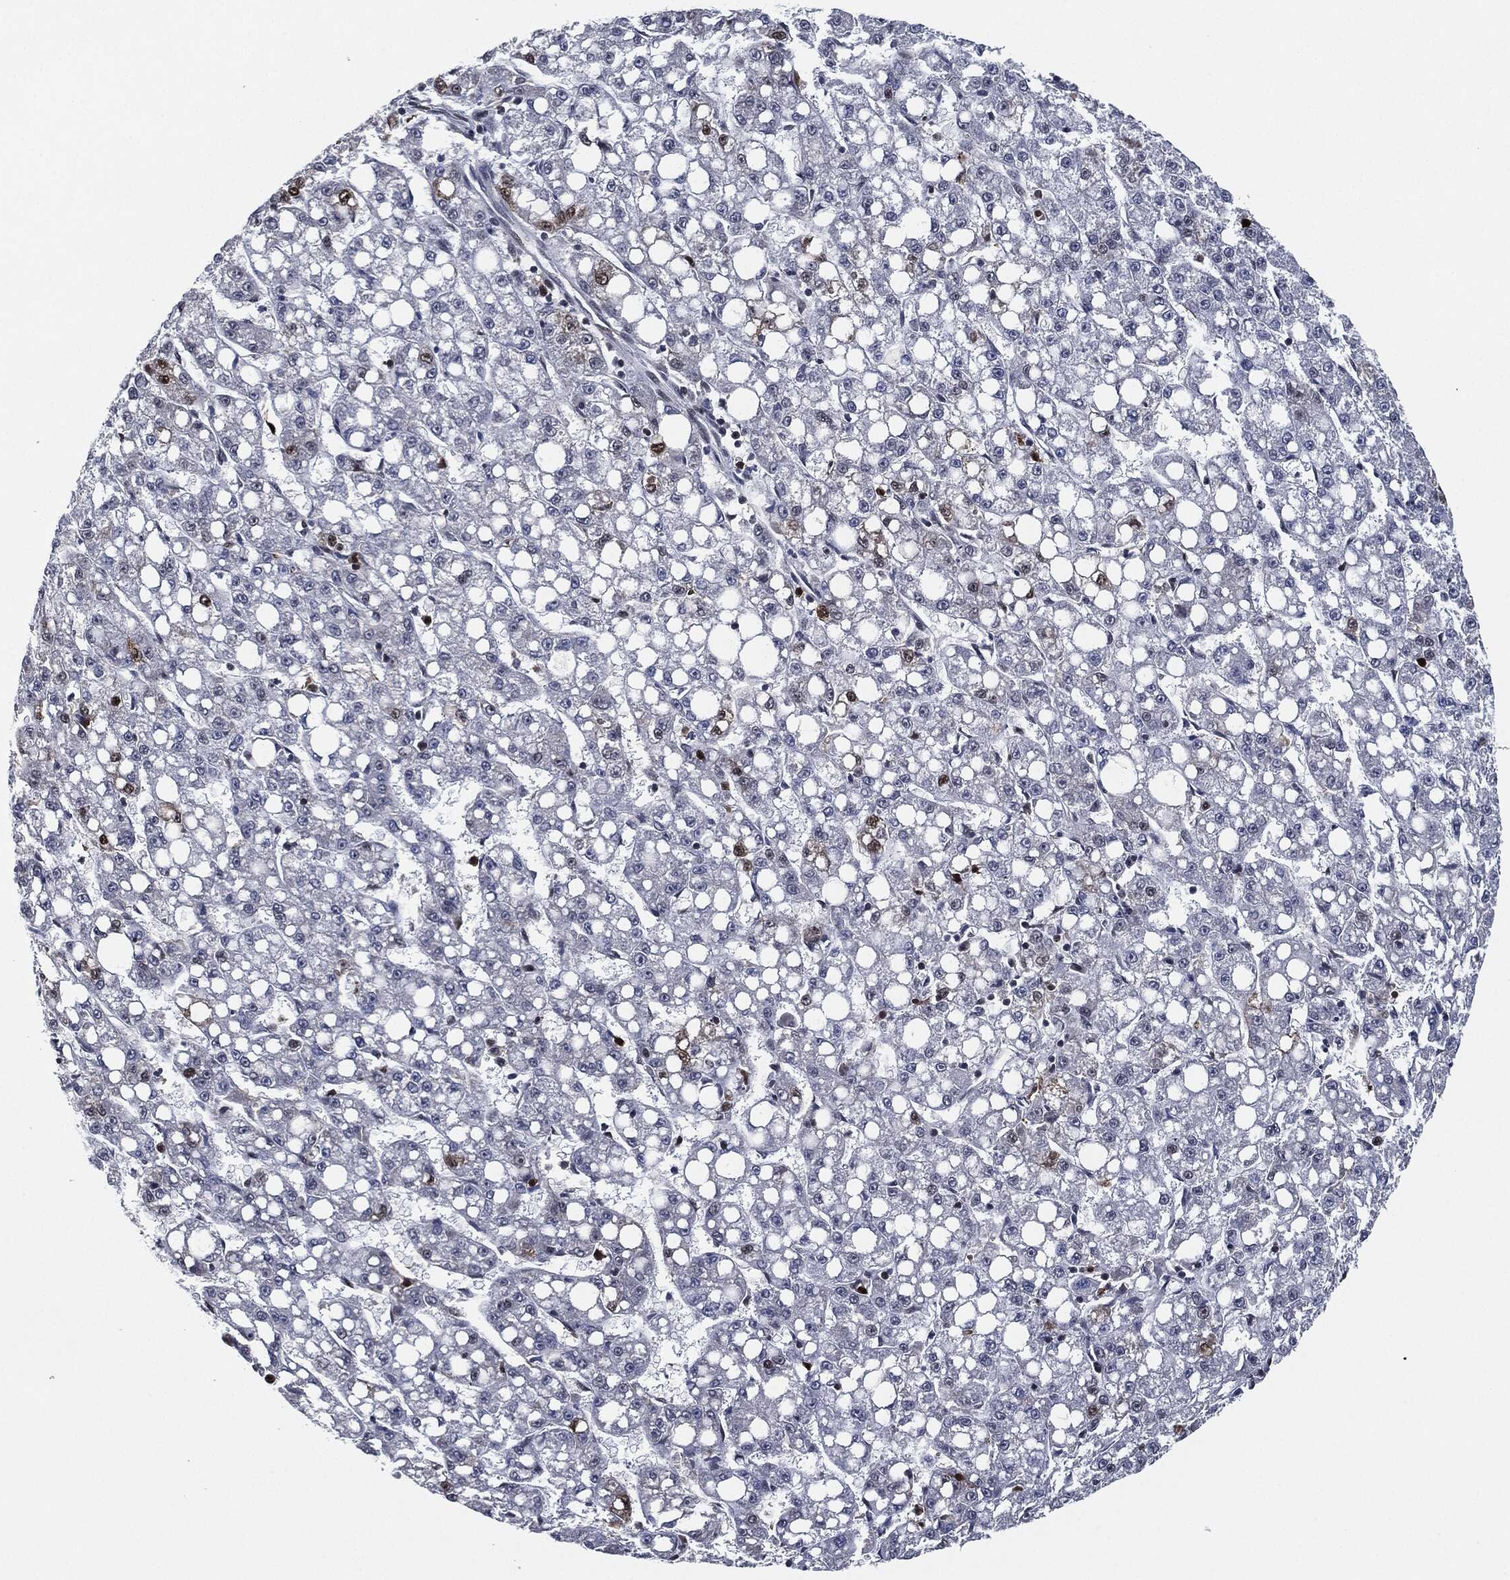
{"staining": {"intensity": "strong", "quantity": "<25%", "location": "nuclear"}, "tissue": "liver cancer", "cell_type": "Tumor cells", "image_type": "cancer", "snomed": [{"axis": "morphology", "description": "Carcinoma, Hepatocellular, NOS"}, {"axis": "topography", "description": "Liver"}], "caption": "Immunohistochemical staining of human liver hepatocellular carcinoma displays strong nuclear protein staining in about <25% of tumor cells. (Brightfield microscopy of DAB IHC at high magnification).", "gene": "PCNA", "patient": {"sex": "female", "age": 65}}